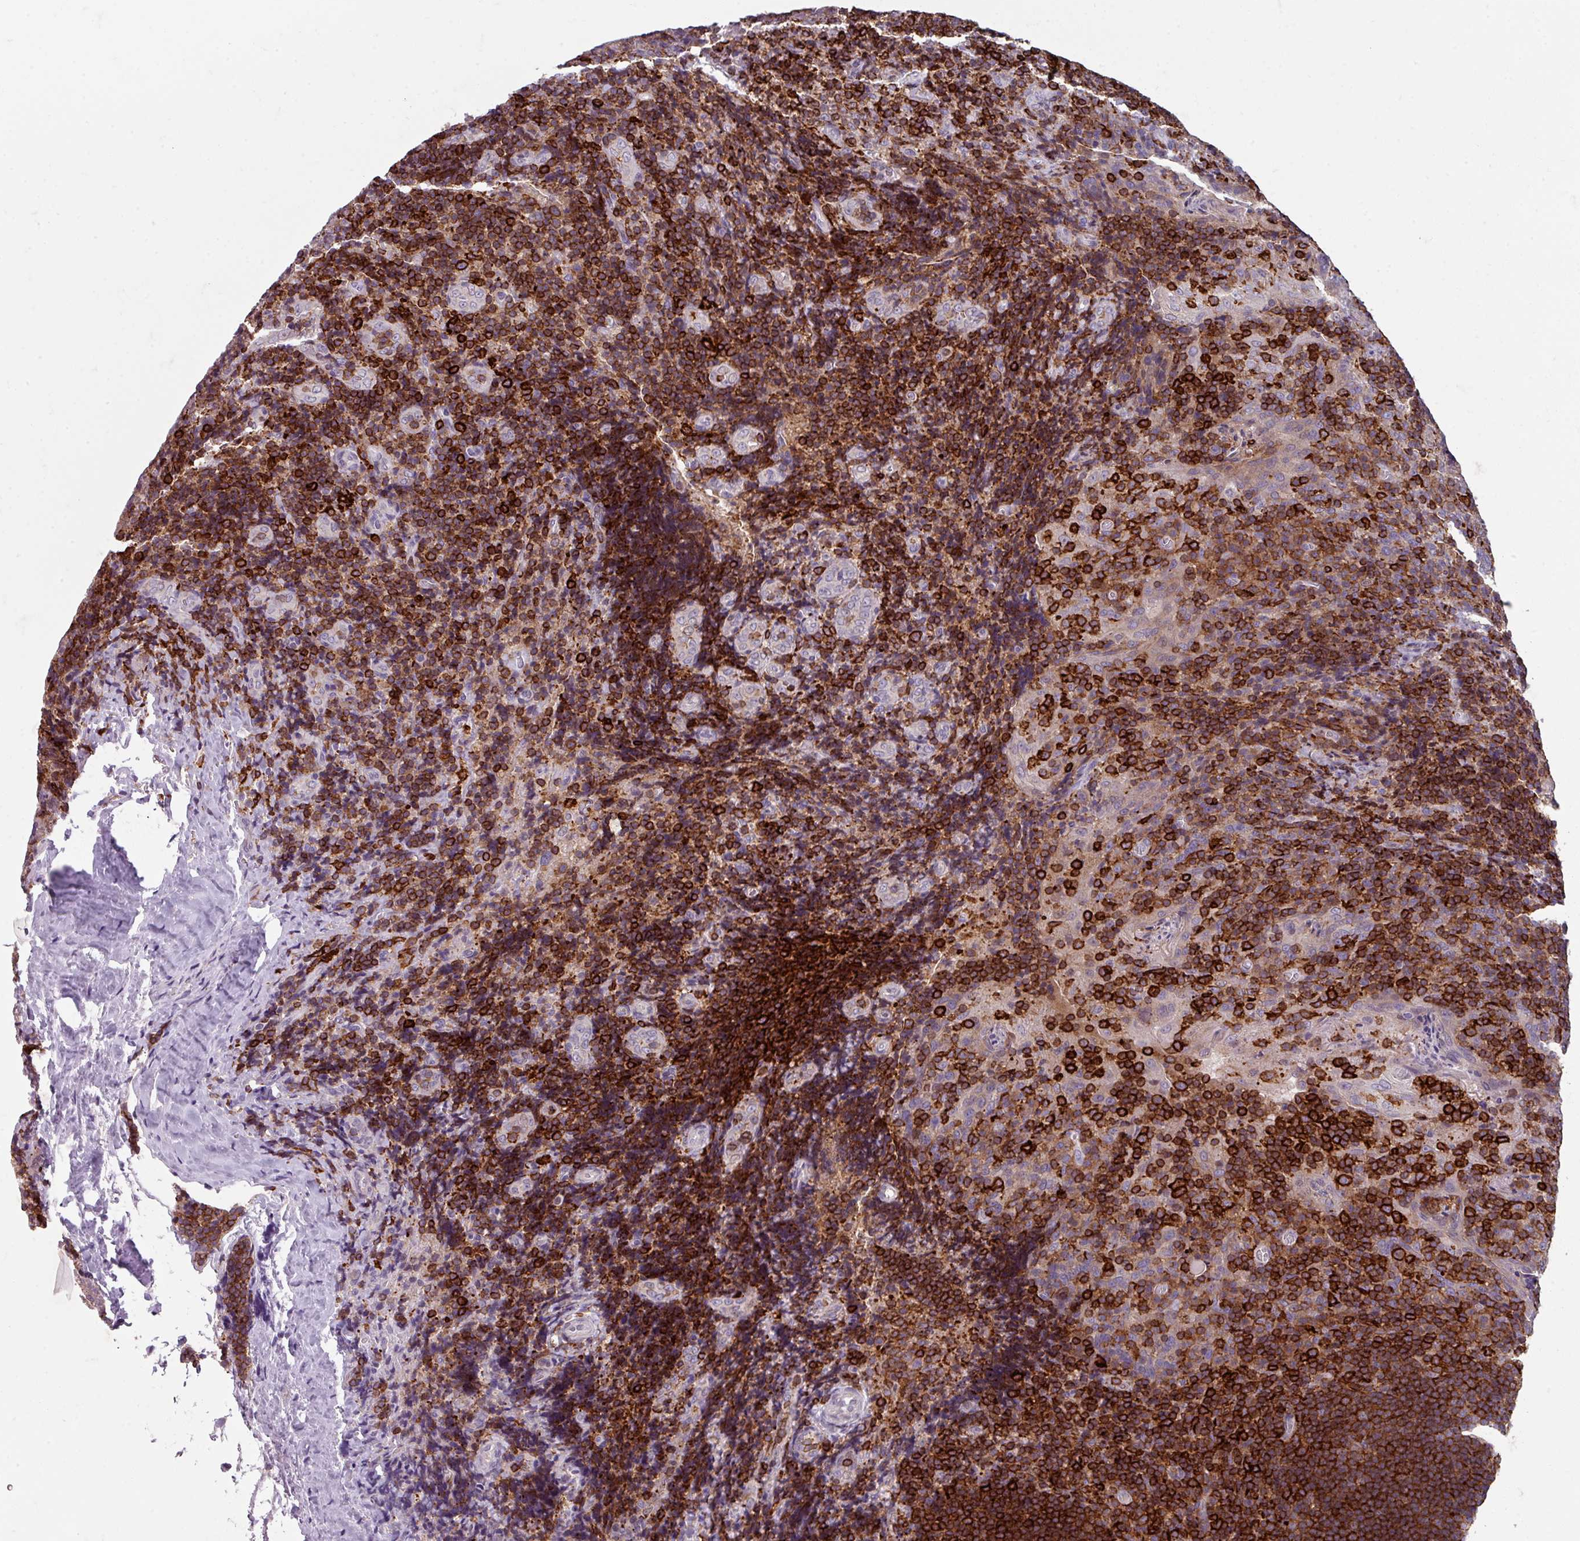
{"staining": {"intensity": "strong", "quantity": ">75%", "location": "cytoplasmic/membranous"}, "tissue": "tonsil", "cell_type": "Germinal center cells", "image_type": "normal", "snomed": [{"axis": "morphology", "description": "Normal tissue, NOS"}, {"axis": "topography", "description": "Tonsil"}], "caption": "Immunohistochemical staining of normal tonsil demonstrates strong cytoplasmic/membranous protein positivity in about >75% of germinal center cells.", "gene": "NEDD9", "patient": {"sex": "male", "age": 17}}